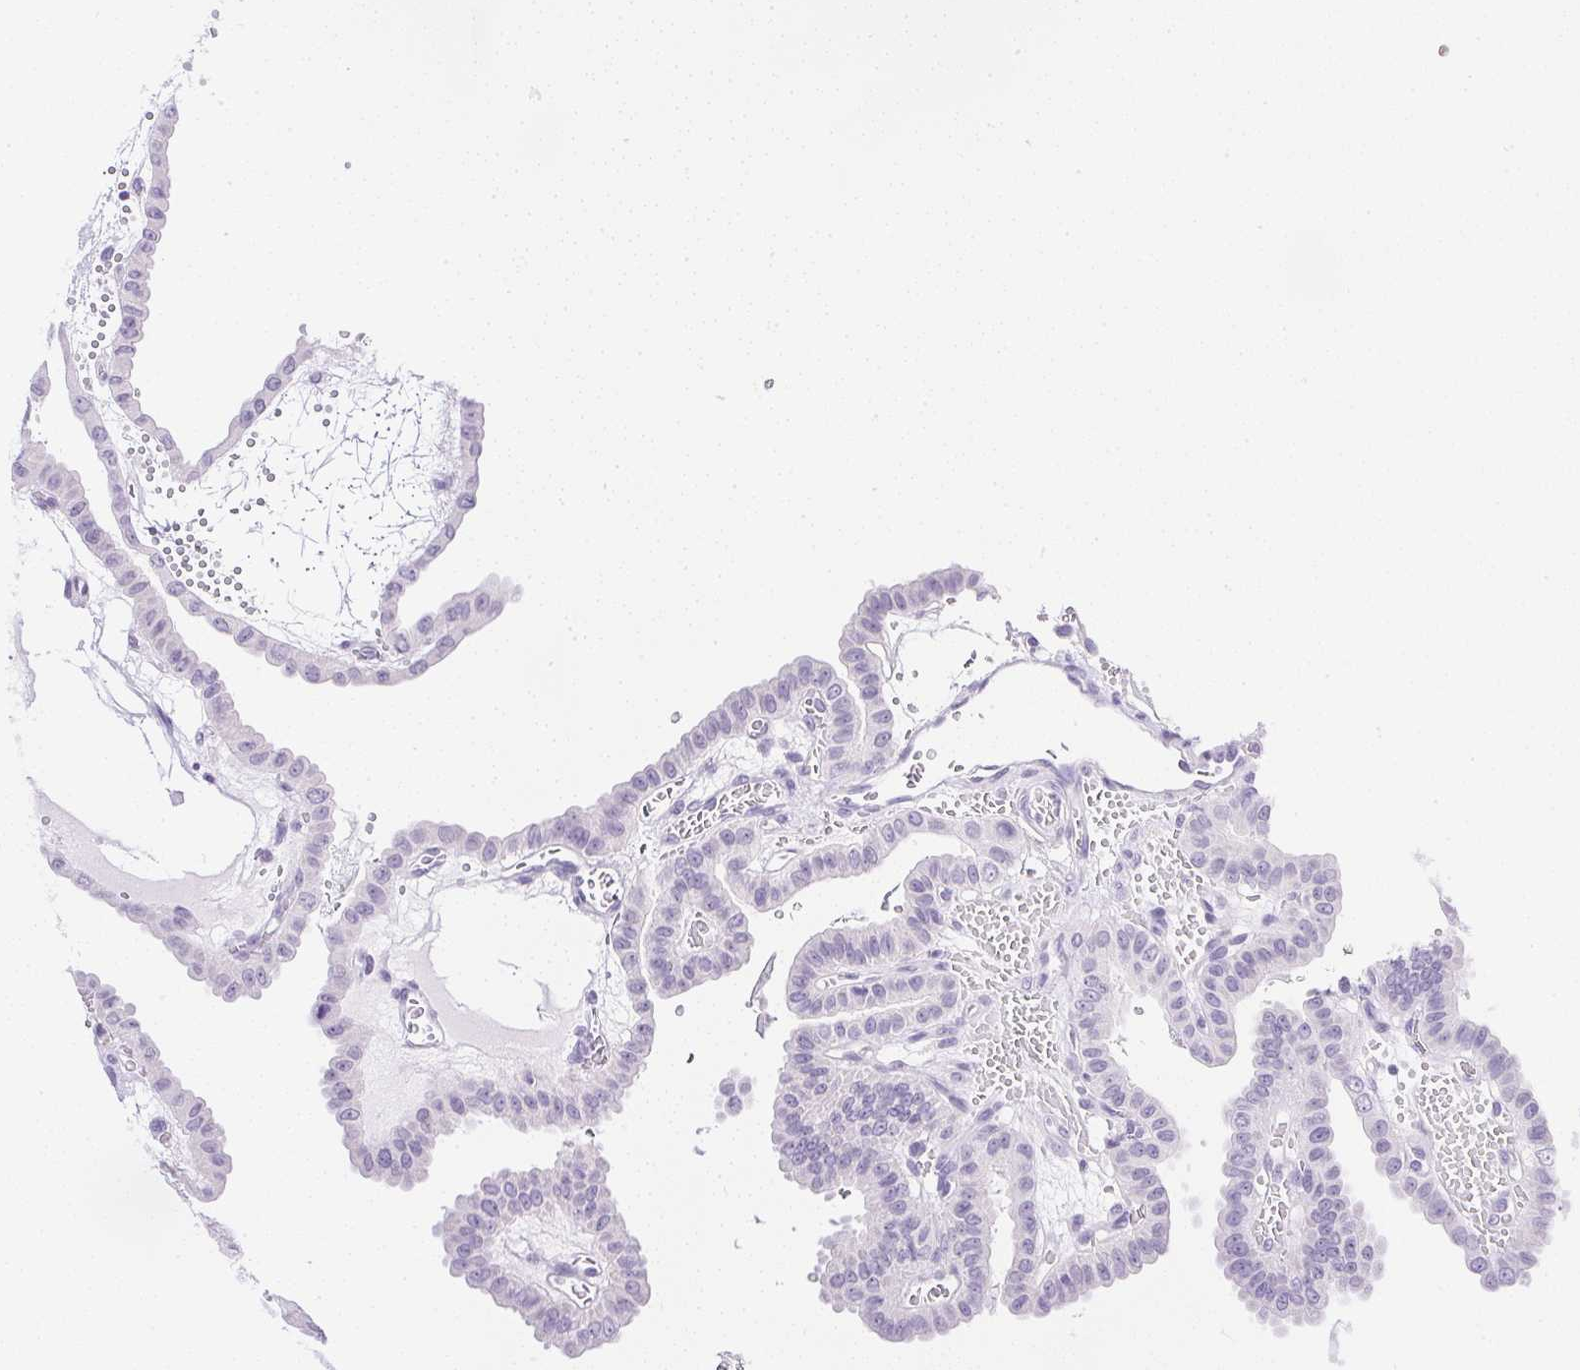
{"staining": {"intensity": "negative", "quantity": "none", "location": "none"}, "tissue": "thyroid cancer", "cell_type": "Tumor cells", "image_type": "cancer", "snomed": [{"axis": "morphology", "description": "Papillary adenocarcinoma, NOS"}, {"axis": "topography", "description": "Thyroid gland"}], "caption": "Immunohistochemistry (IHC) histopathology image of neoplastic tissue: thyroid cancer stained with DAB (3,3'-diaminobenzidine) exhibits no significant protein staining in tumor cells. (IHC, brightfield microscopy, high magnification).", "gene": "CPB1", "patient": {"sex": "male", "age": 87}}